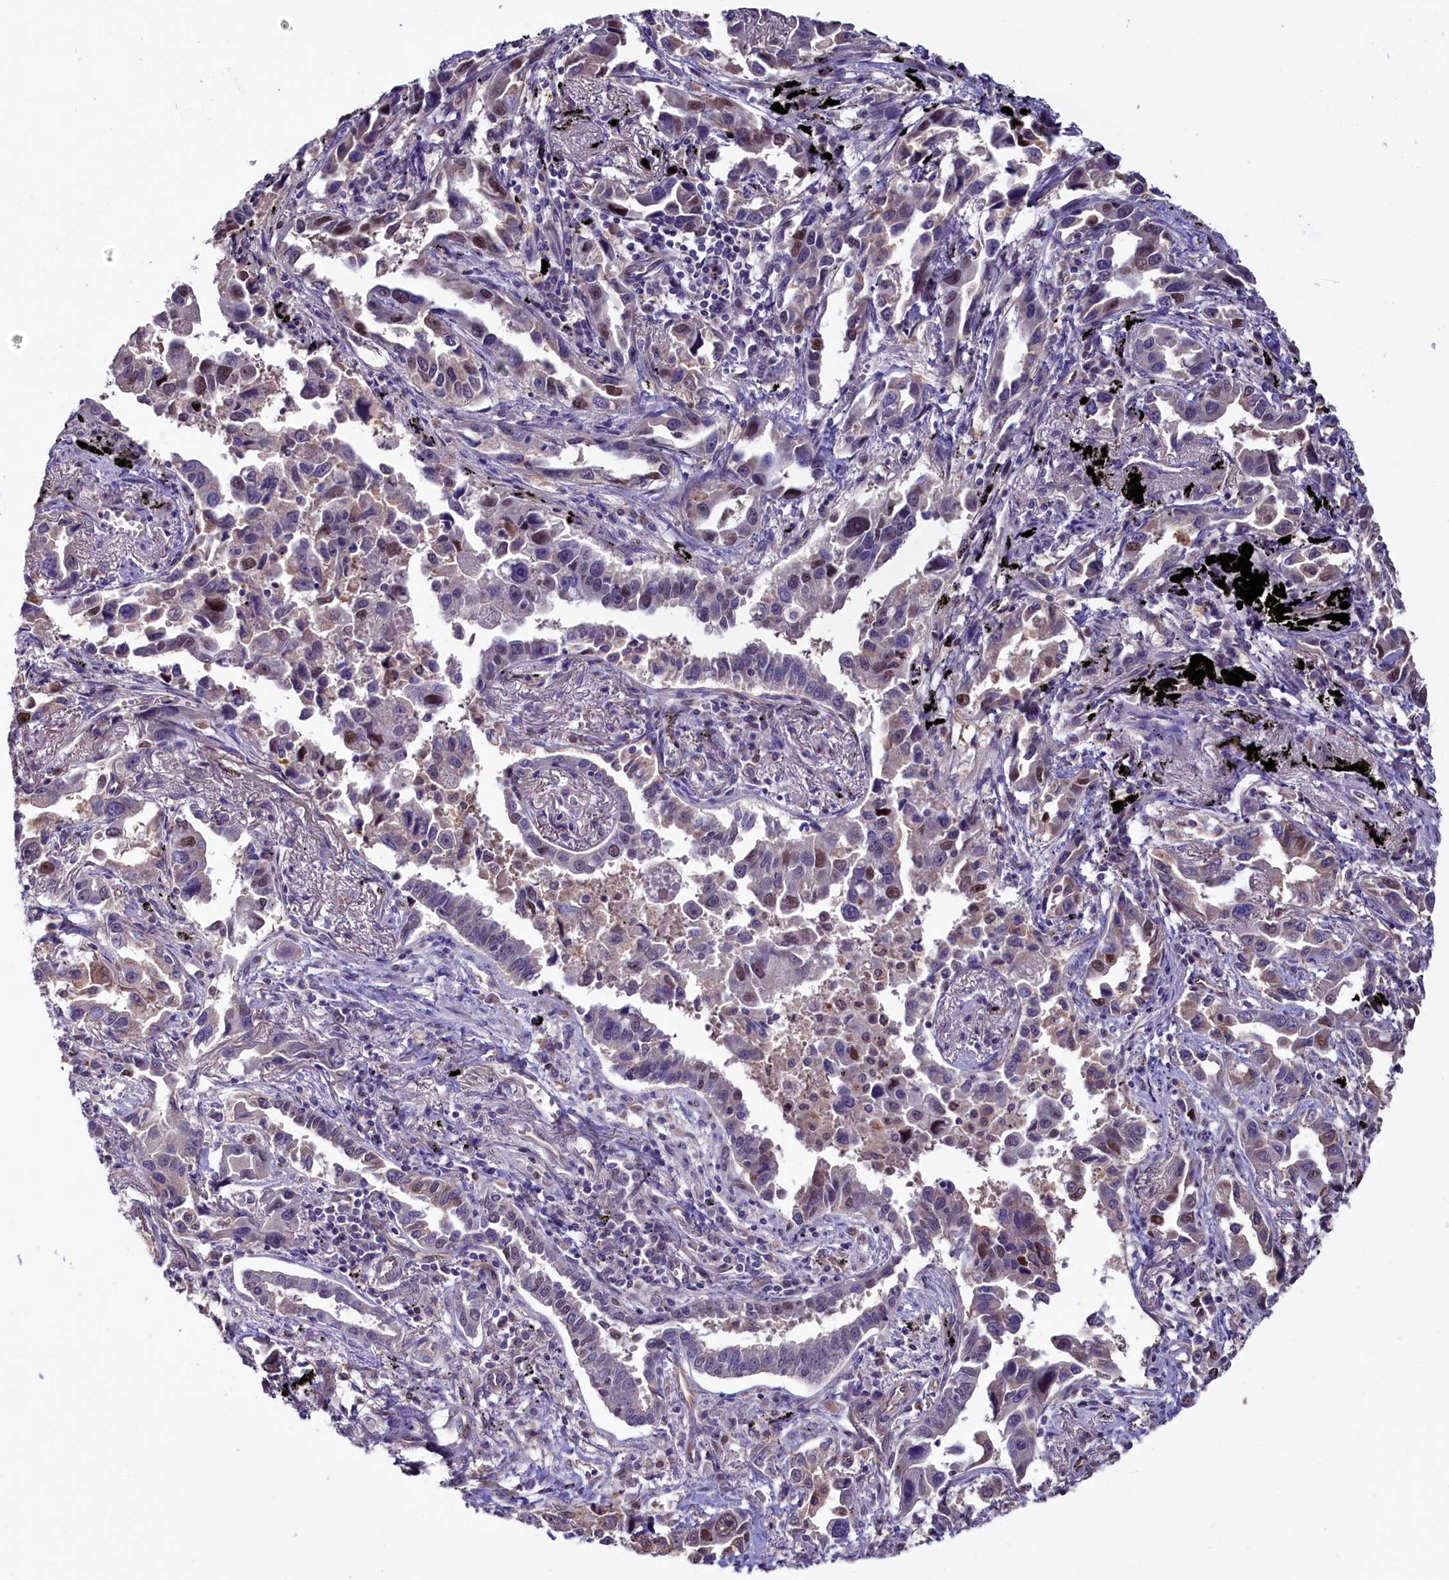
{"staining": {"intensity": "moderate", "quantity": "<25%", "location": "nuclear"}, "tissue": "lung cancer", "cell_type": "Tumor cells", "image_type": "cancer", "snomed": [{"axis": "morphology", "description": "Adenocarcinoma, NOS"}, {"axis": "topography", "description": "Lung"}], "caption": "Immunohistochemistry (IHC) staining of adenocarcinoma (lung), which reveals low levels of moderate nuclear expression in about <25% of tumor cells indicating moderate nuclear protein positivity. The staining was performed using DAB (brown) for protein detection and nuclei were counterstained in hematoxylin (blue).", "gene": "PDILT", "patient": {"sex": "male", "age": 67}}